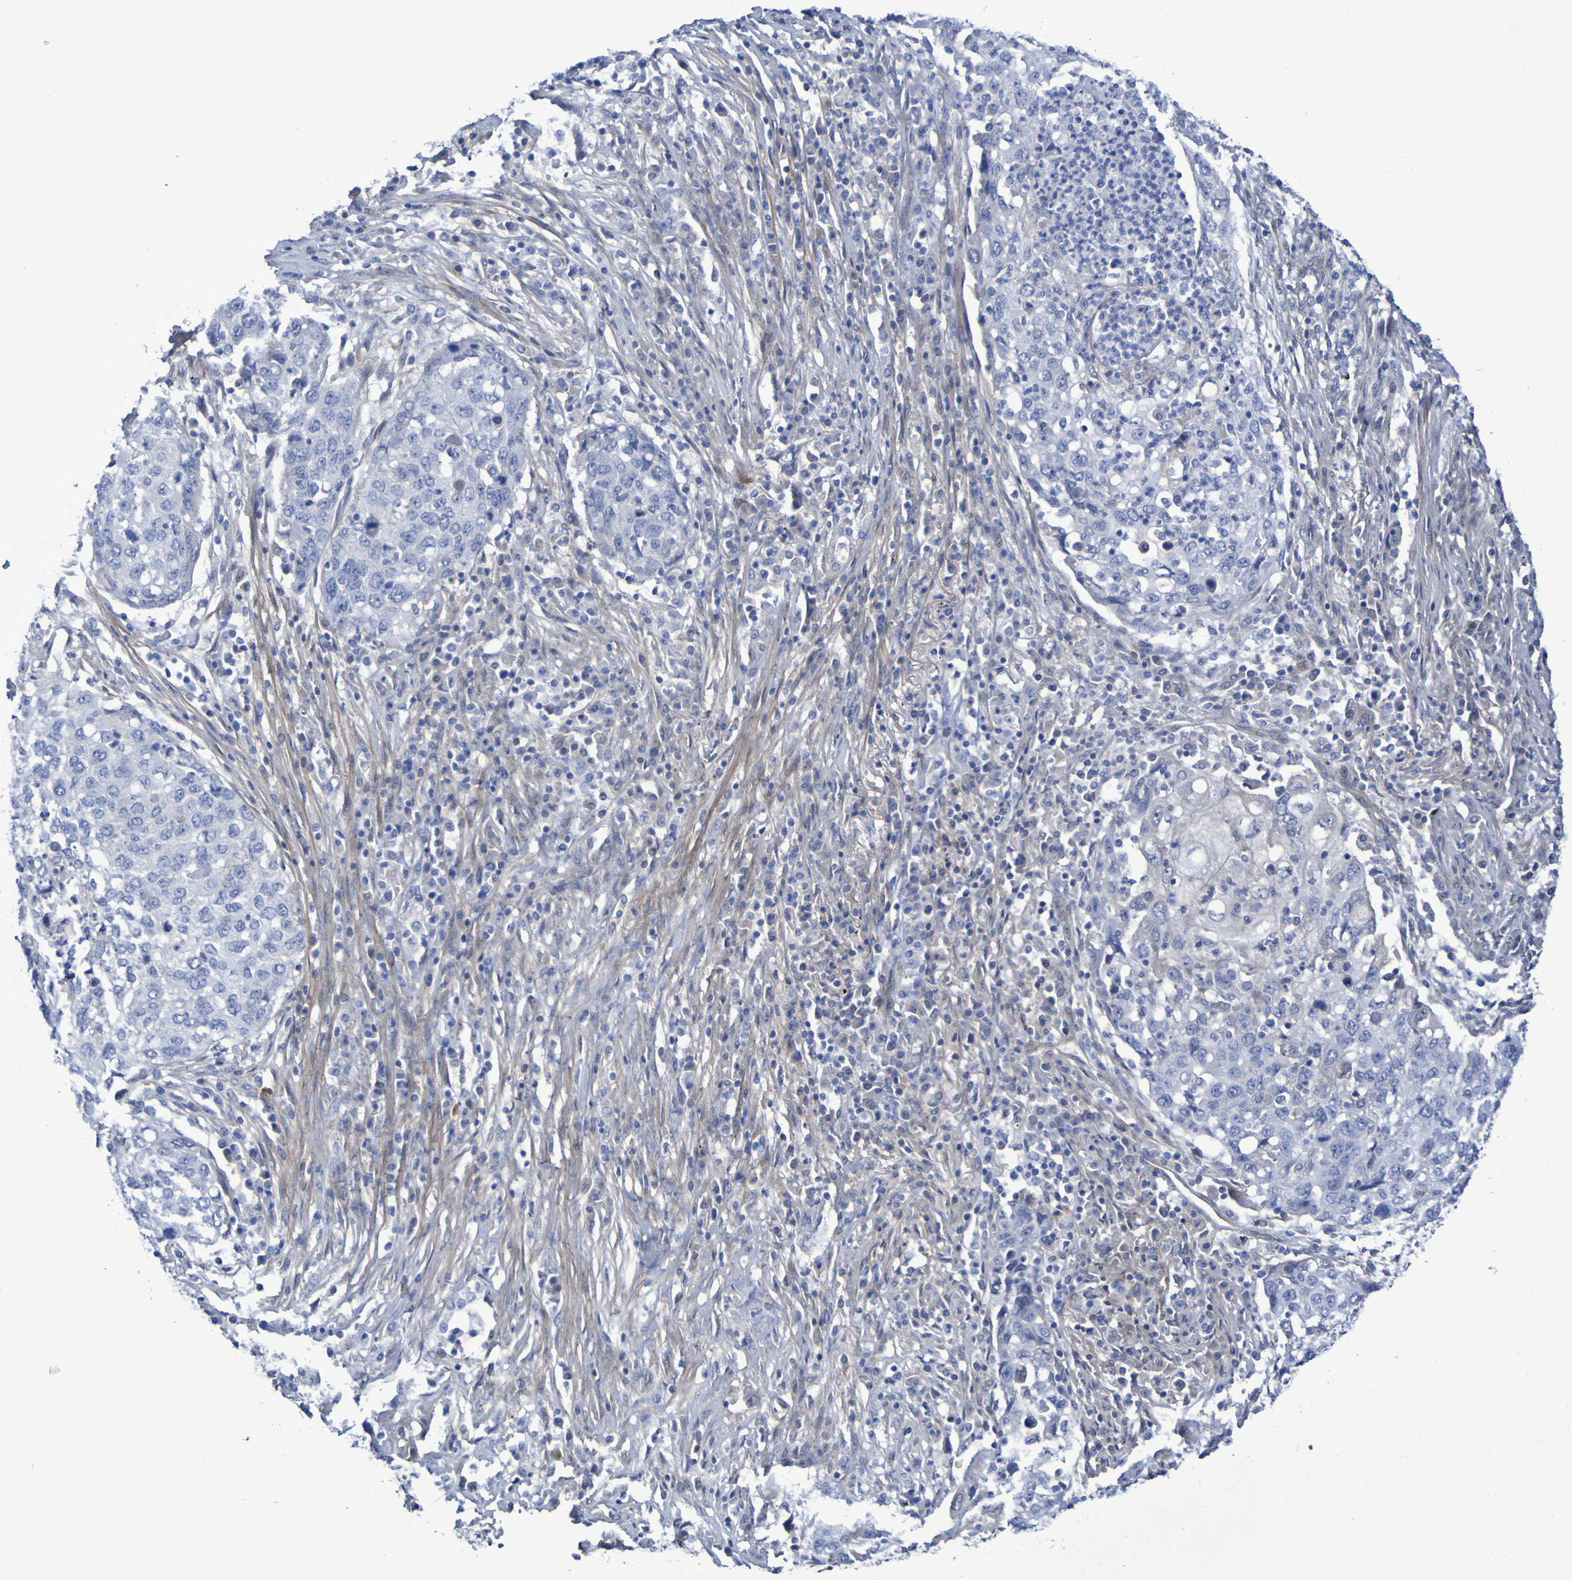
{"staining": {"intensity": "negative", "quantity": "none", "location": "none"}, "tissue": "lung cancer", "cell_type": "Tumor cells", "image_type": "cancer", "snomed": [{"axis": "morphology", "description": "Squamous cell carcinoma, NOS"}, {"axis": "topography", "description": "Lung"}], "caption": "The image exhibits no staining of tumor cells in squamous cell carcinoma (lung).", "gene": "LPP", "patient": {"sex": "female", "age": 63}}